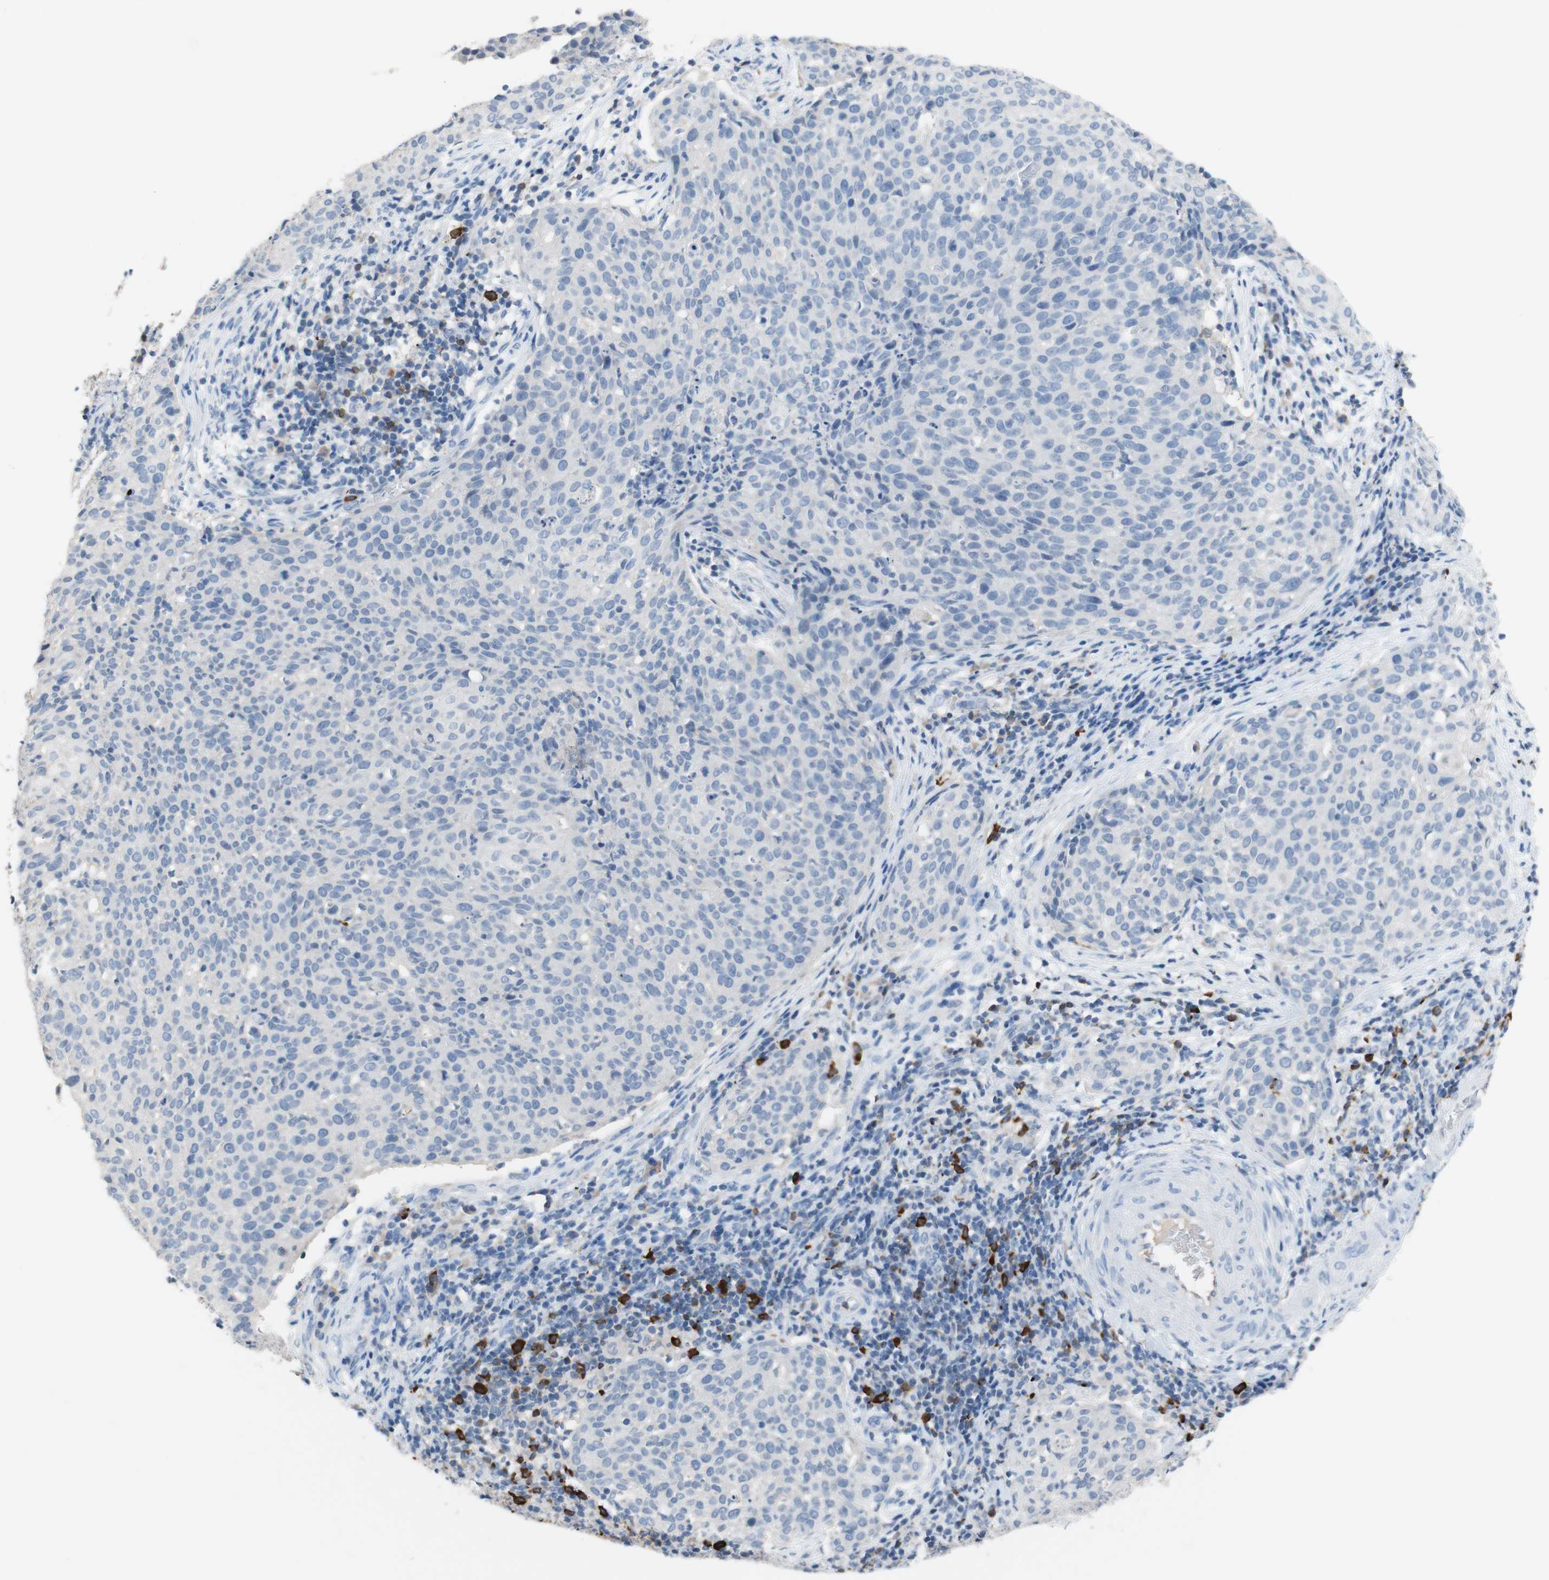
{"staining": {"intensity": "negative", "quantity": "none", "location": "none"}, "tissue": "cervical cancer", "cell_type": "Tumor cells", "image_type": "cancer", "snomed": [{"axis": "morphology", "description": "Squamous cell carcinoma, NOS"}, {"axis": "topography", "description": "Cervix"}], "caption": "This is an IHC histopathology image of squamous cell carcinoma (cervical). There is no expression in tumor cells.", "gene": "PACSIN1", "patient": {"sex": "female", "age": 38}}